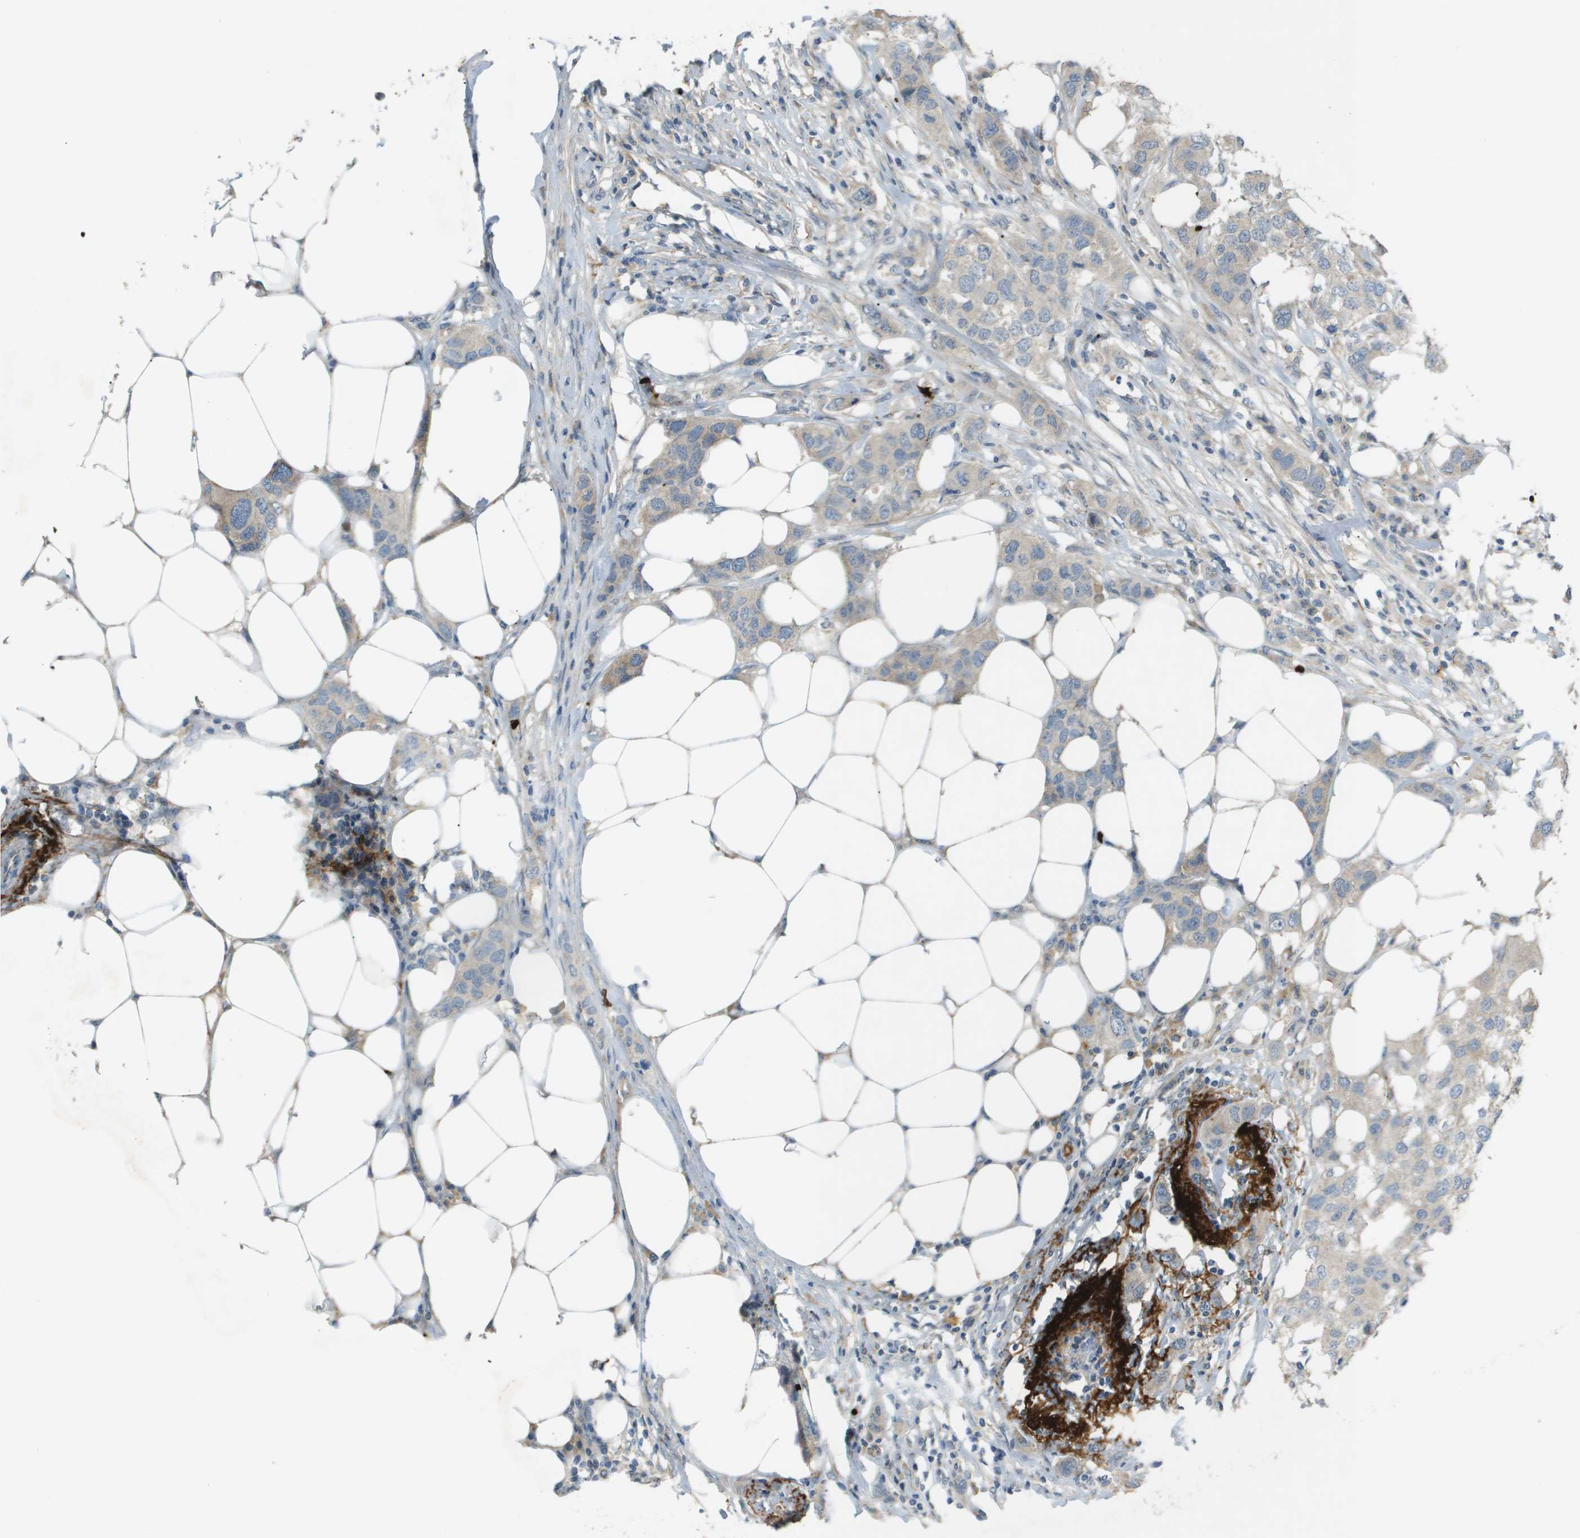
{"staining": {"intensity": "weak", "quantity": "<25%", "location": "cytoplasmic/membranous"}, "tissue": "breast cancer", "cell_type": "Tumor cells", "image_type": "cancer", "snomed": [{"axis": "morphology", "description": "Duct carcinoma"}, {"axis": "topography", "description": "Breast"}], "caption": "This is a micrograph of immunohistochemistry staining of breast cancer, which shows no positivity in tumor cells.", "gene": "VTN", "patient": {"sex": "female", "age": 50}}